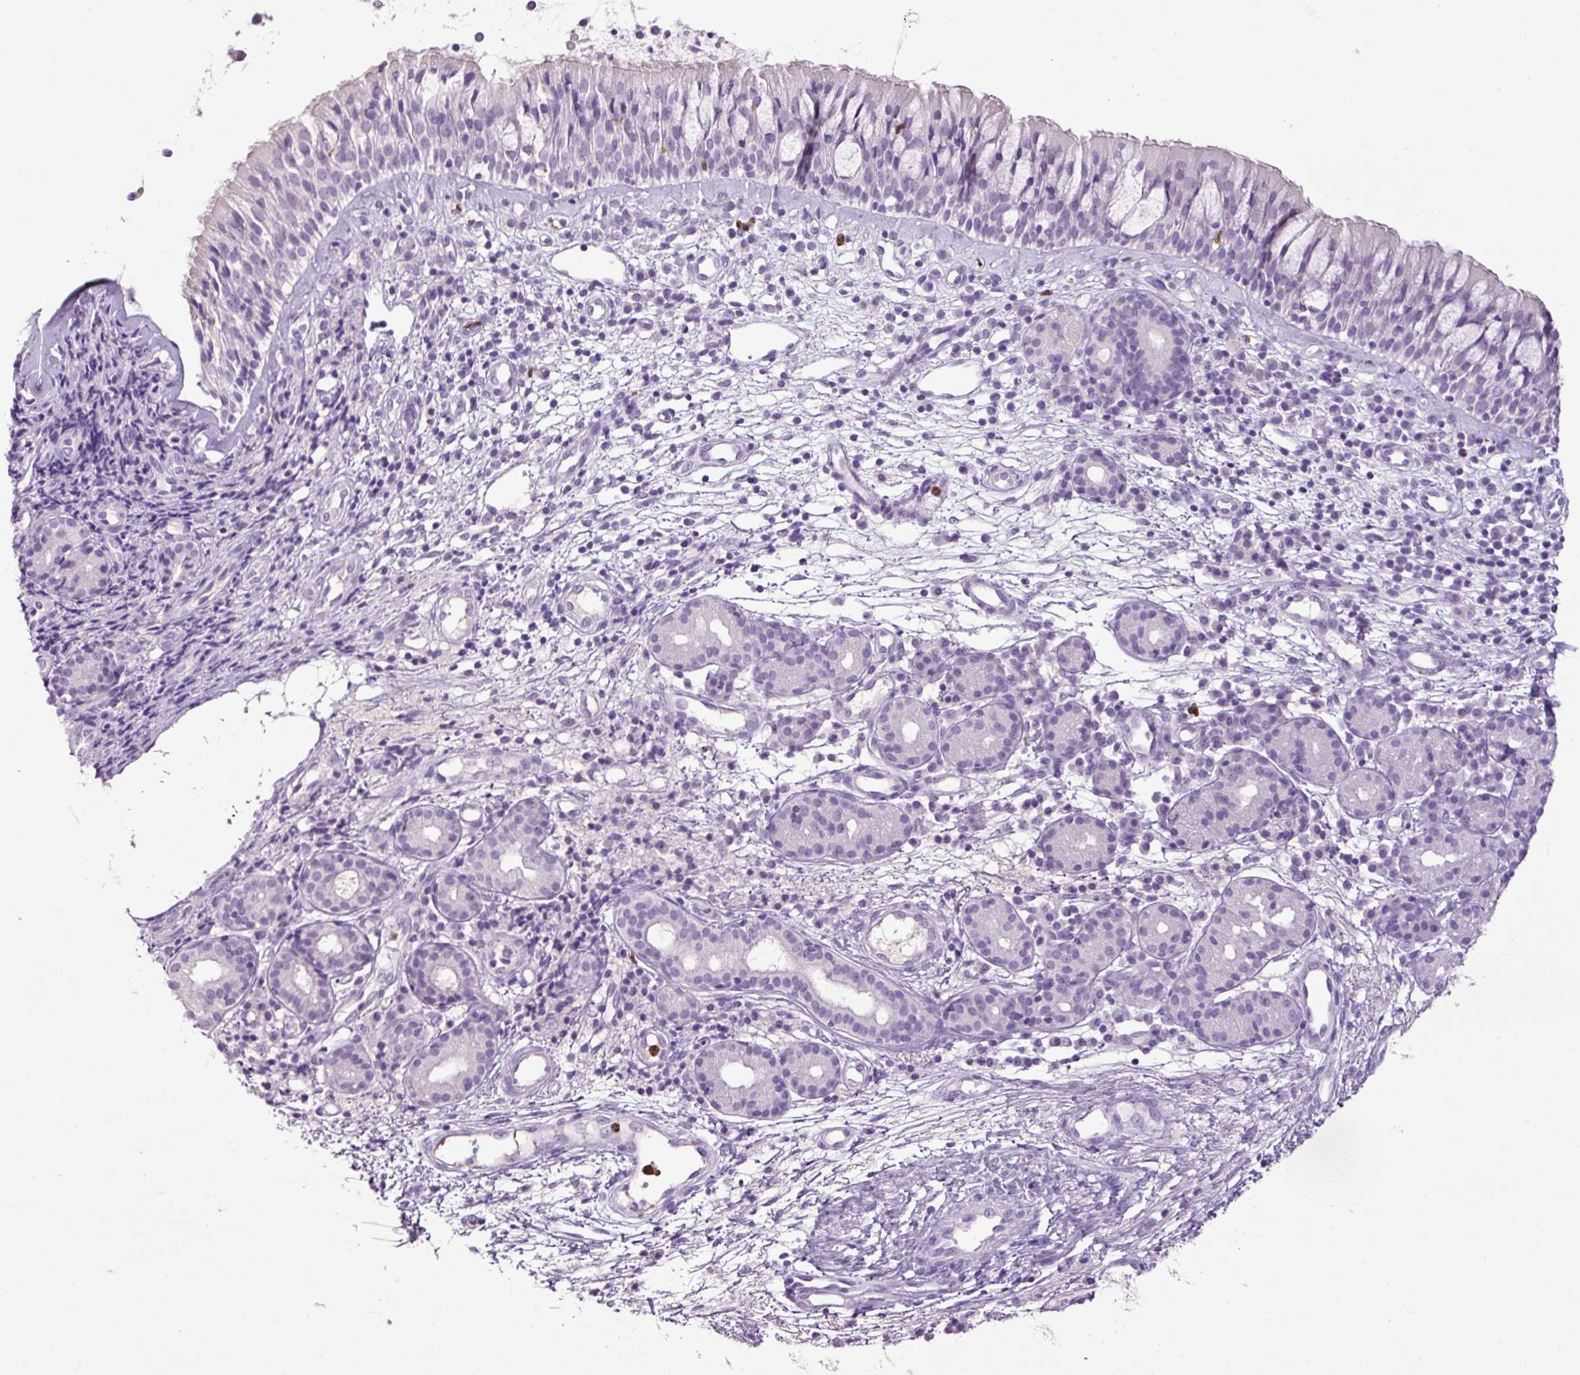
{"staining": {"intensity": "negative", "quantity": "none", "location": "none"}, "tissue": "nasopharynx", "cell_type": "Respiratory epithelial cells", "image_type": "normal", "snomed": [{"axis": "morphology", "description": "Normal tissue, NOS"}, {"axis": "topography", "description": "Nasopharynx"}], "caption": "High power microscopy micrograph of an IHC photomicrograph of unremarkable nasopharynx, revealing no significant positivity in respiratory epithelial cells.", "gene": "HTR3E", "patient": {"sex": "female", "age": 62}}